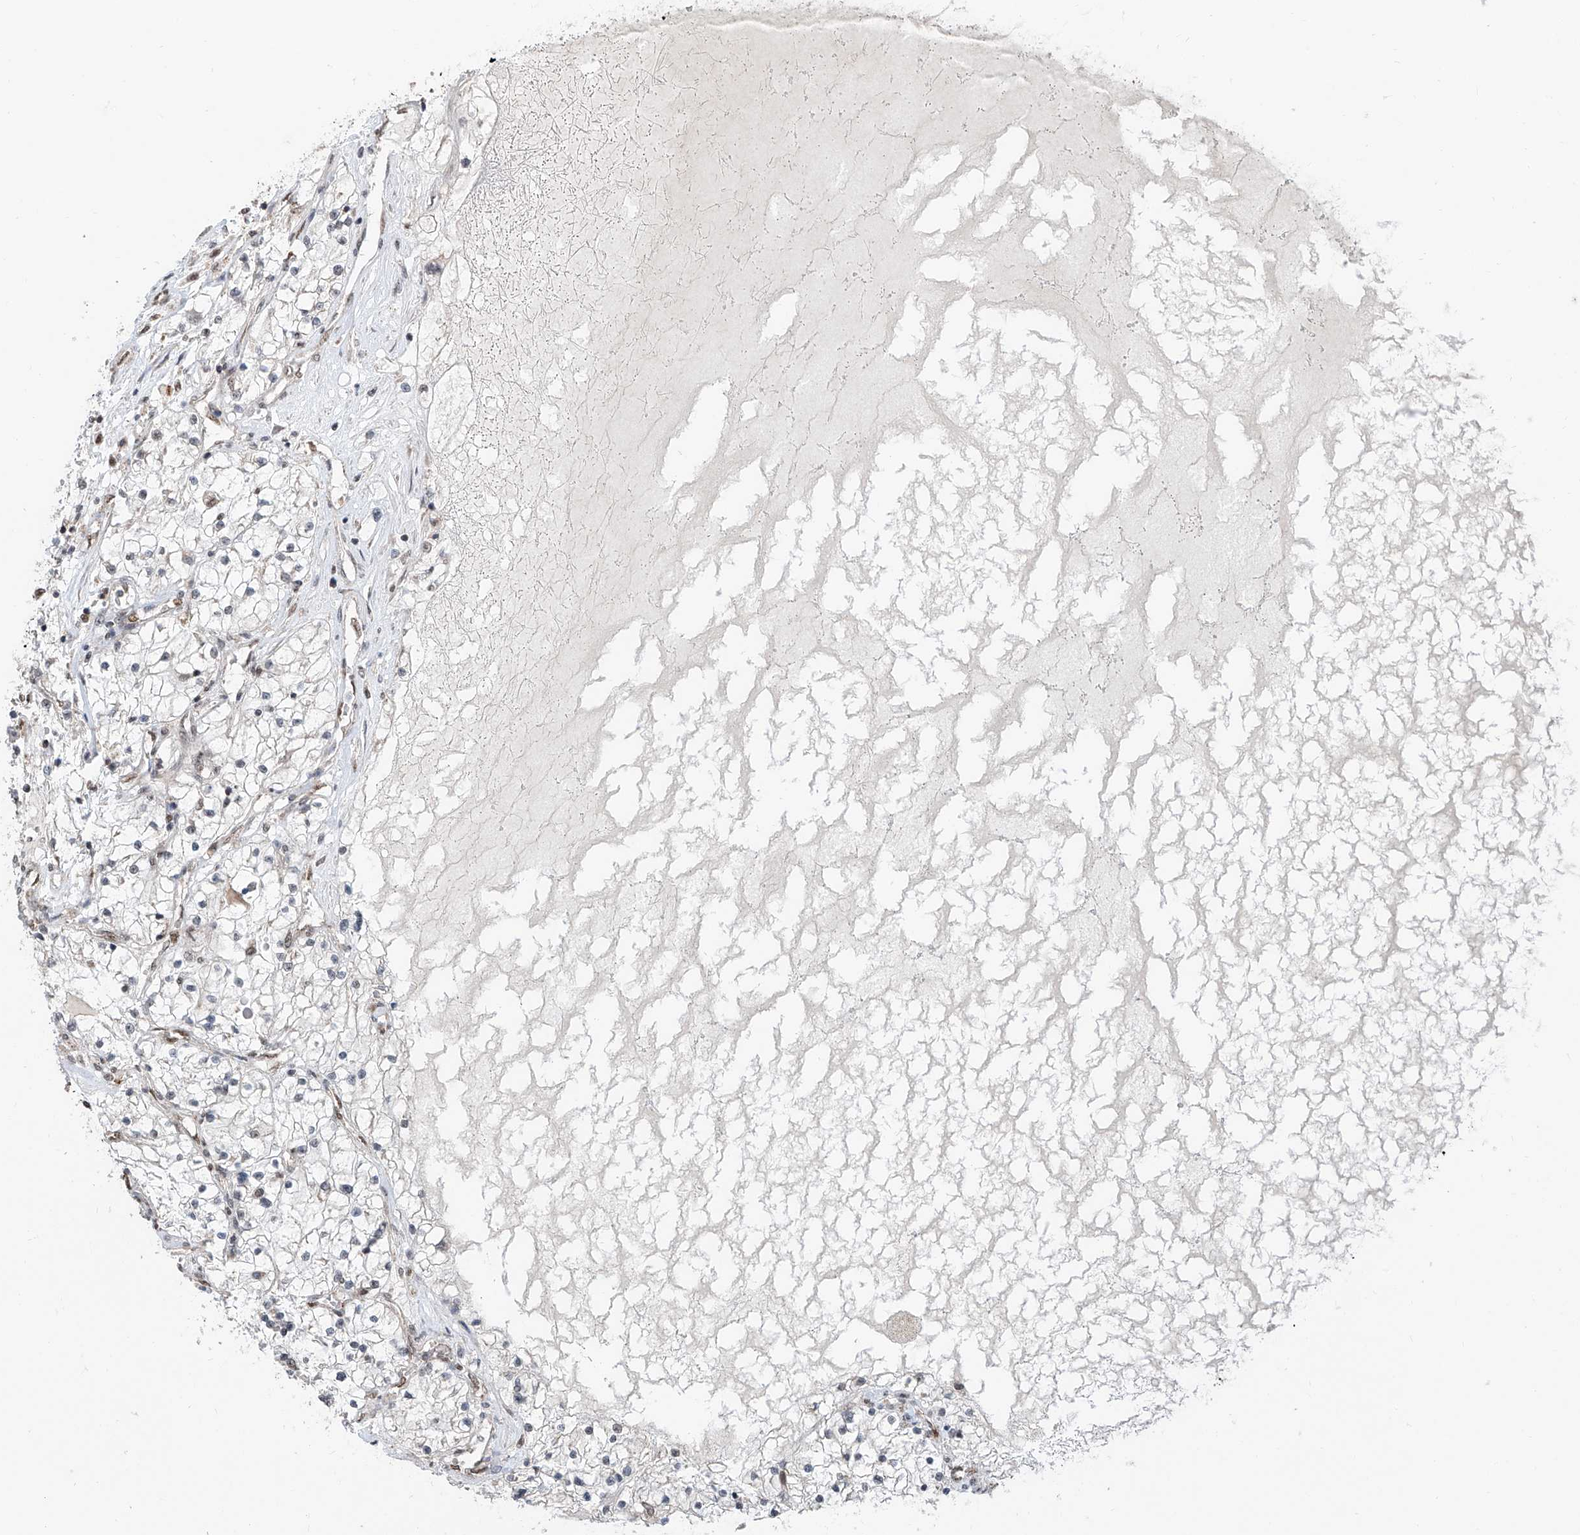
{"staining": {"intensity": "negative", "quantity": "none", "location": "none"}, "tissue": "renal cancer", "cell_type": "Tumor cells", "image_type": "cancer", "snomed": [{"axis": "morphology", "description": "Normal tissue, NOS"}, {"axis": "morphology", "description": "Adenocarcinoma, NOS"}, {"axis": "topography", "description": "Kidney"}], "caption": "IHC of renal adenocarcinoma reveals no positivity in tumor cells.", "gene": "SDE2", "patient": {"sex": "male", "age": 68}}